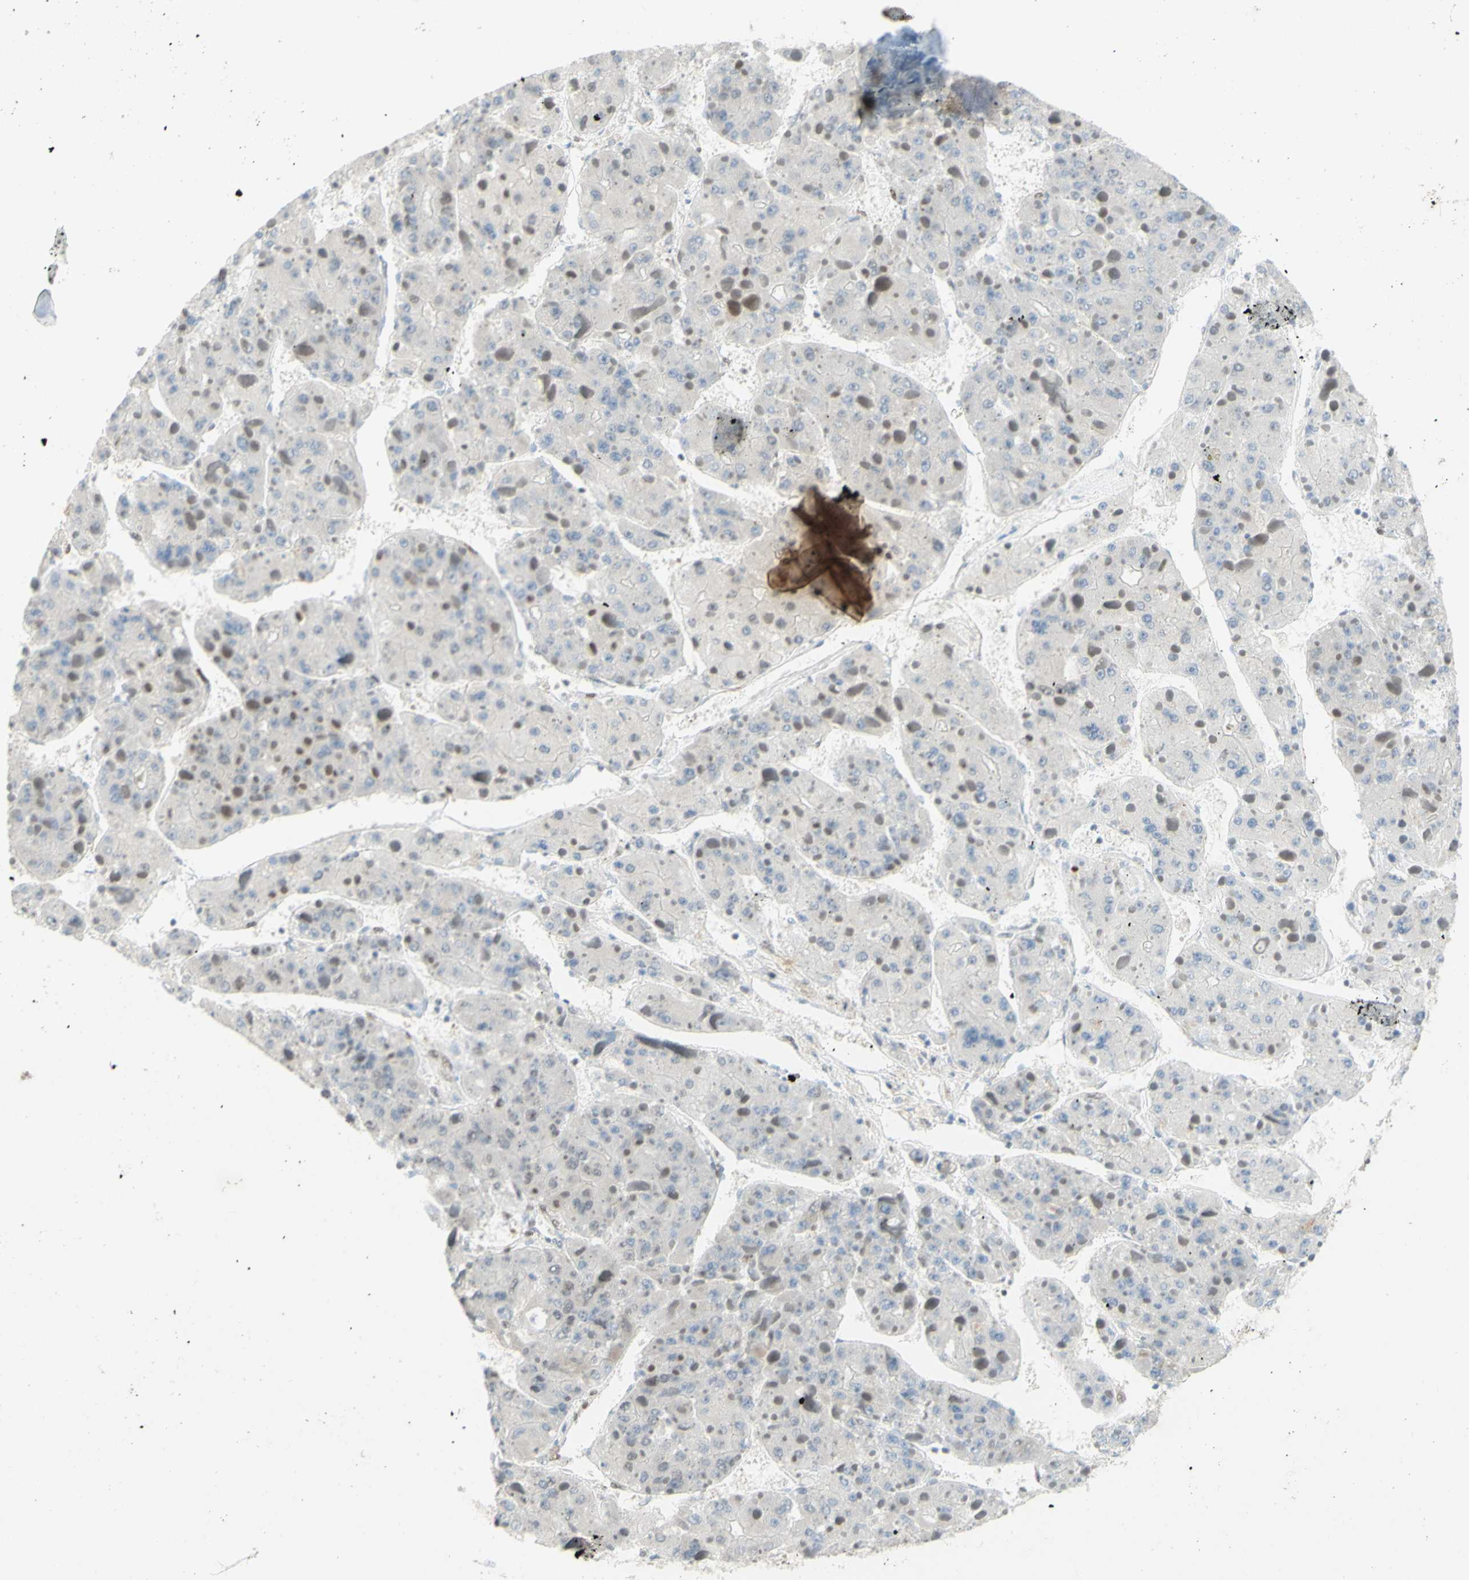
{"staining": {"intensity": "negative", "quantity": "none", "location": "none"}, "tissue": "liver cancer", "cell_type": "Tumor cells", "image_type": "cancer", "snomed": [{"axis": "morphology", "description": "Carcinoma, Hepatocellular, NOS"}, {"axis": "topography", "description": "Liver"}], "caption": "Histopathology image shows no protein staining in tumor cells of liver cancer tissue.", "gene": "ZMYM6", "patient": {"sex": "female", "age": 73}}